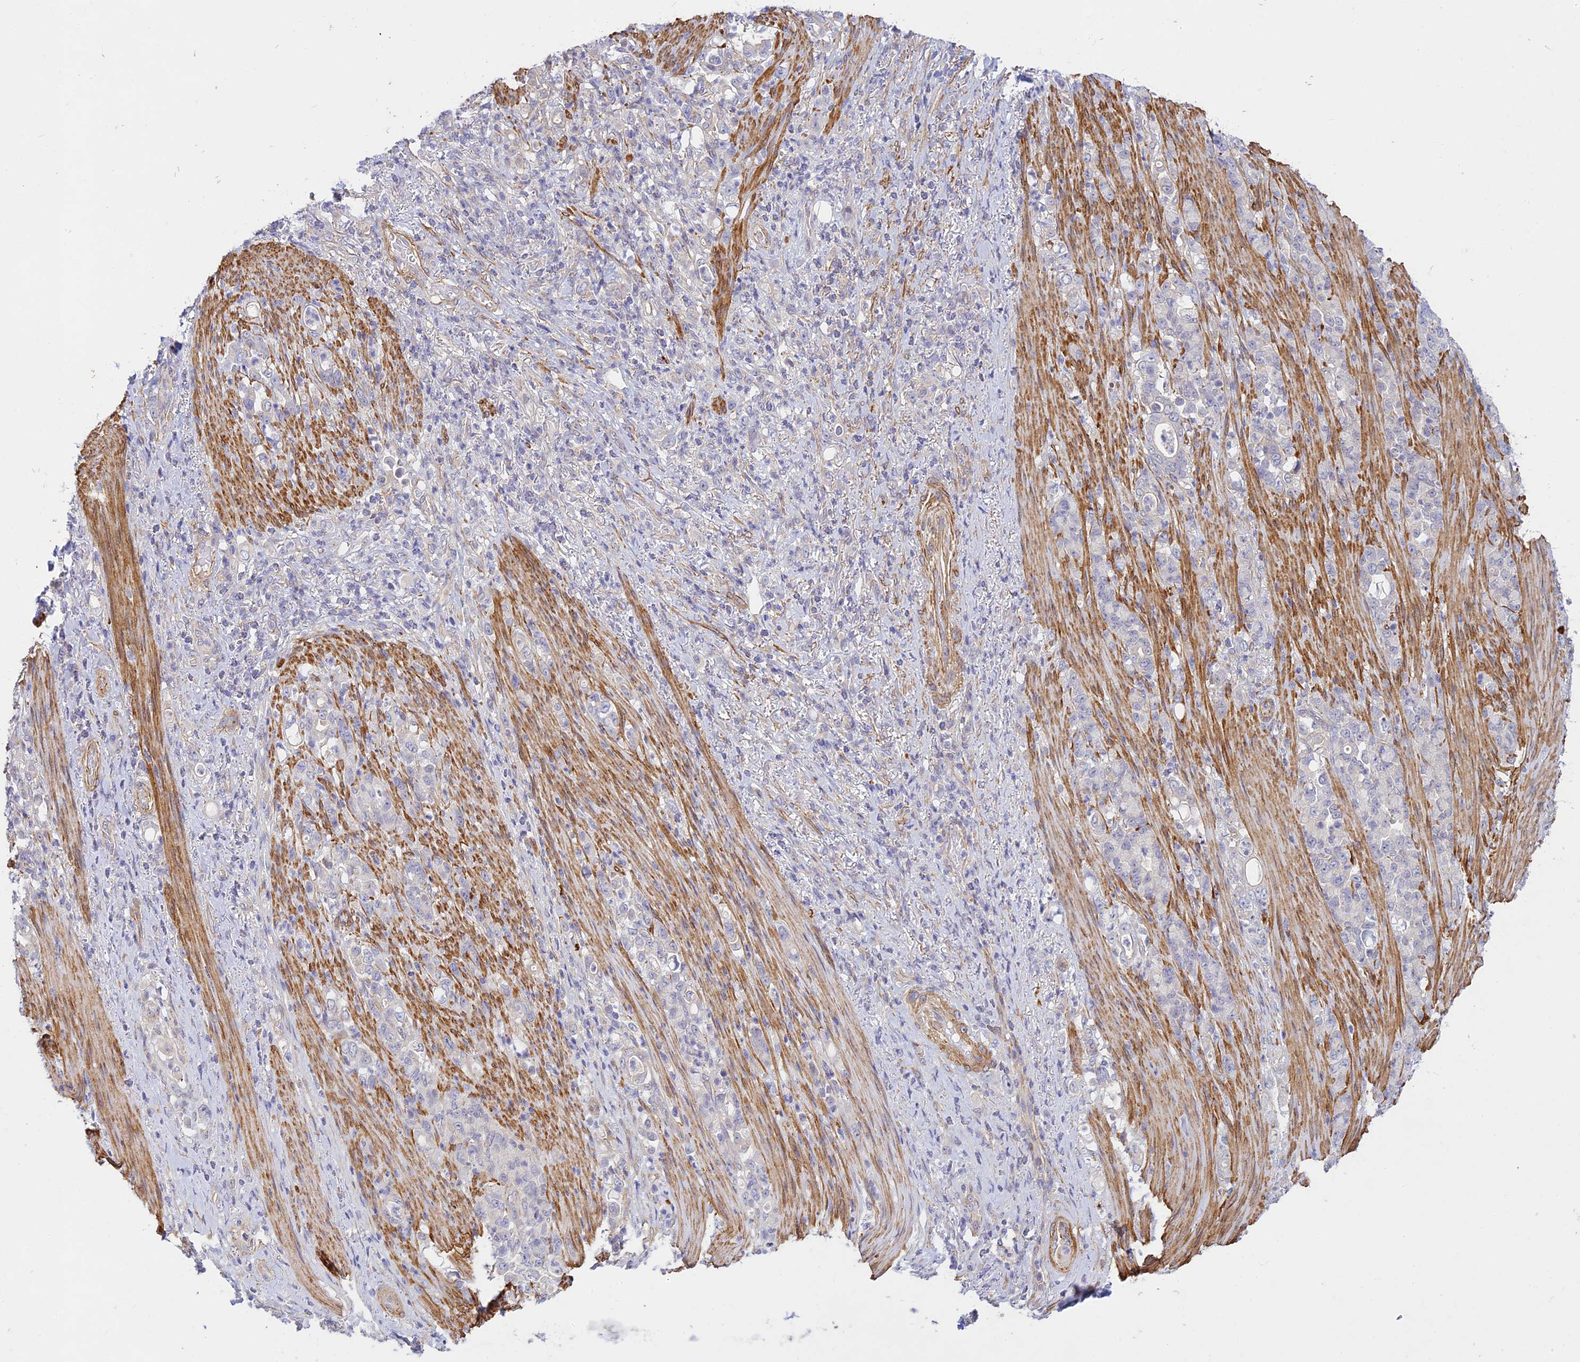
{"staining": {"intensity": "negative", "quantity": "none", "location": "none"}, "tissue": "stomach cancer", "cell_type": "Tumor cells", "image_type": "cancer", "snomed": [{"axis": "morphology", "description": "Normal tissue, NOS"}, {"axis": "morphology", "description": "Adenocarcinoma, NOS"}, {"axis": "topography", "description": "Stomach"}], "caption": "Immunohistochemistry image of human adenocarcinoma (stomach) stained for a protein (brown), which exhibits no staining in tumor cells.", "gene": "FBXW4", "patient": {"sex": "female", "age": 79}}